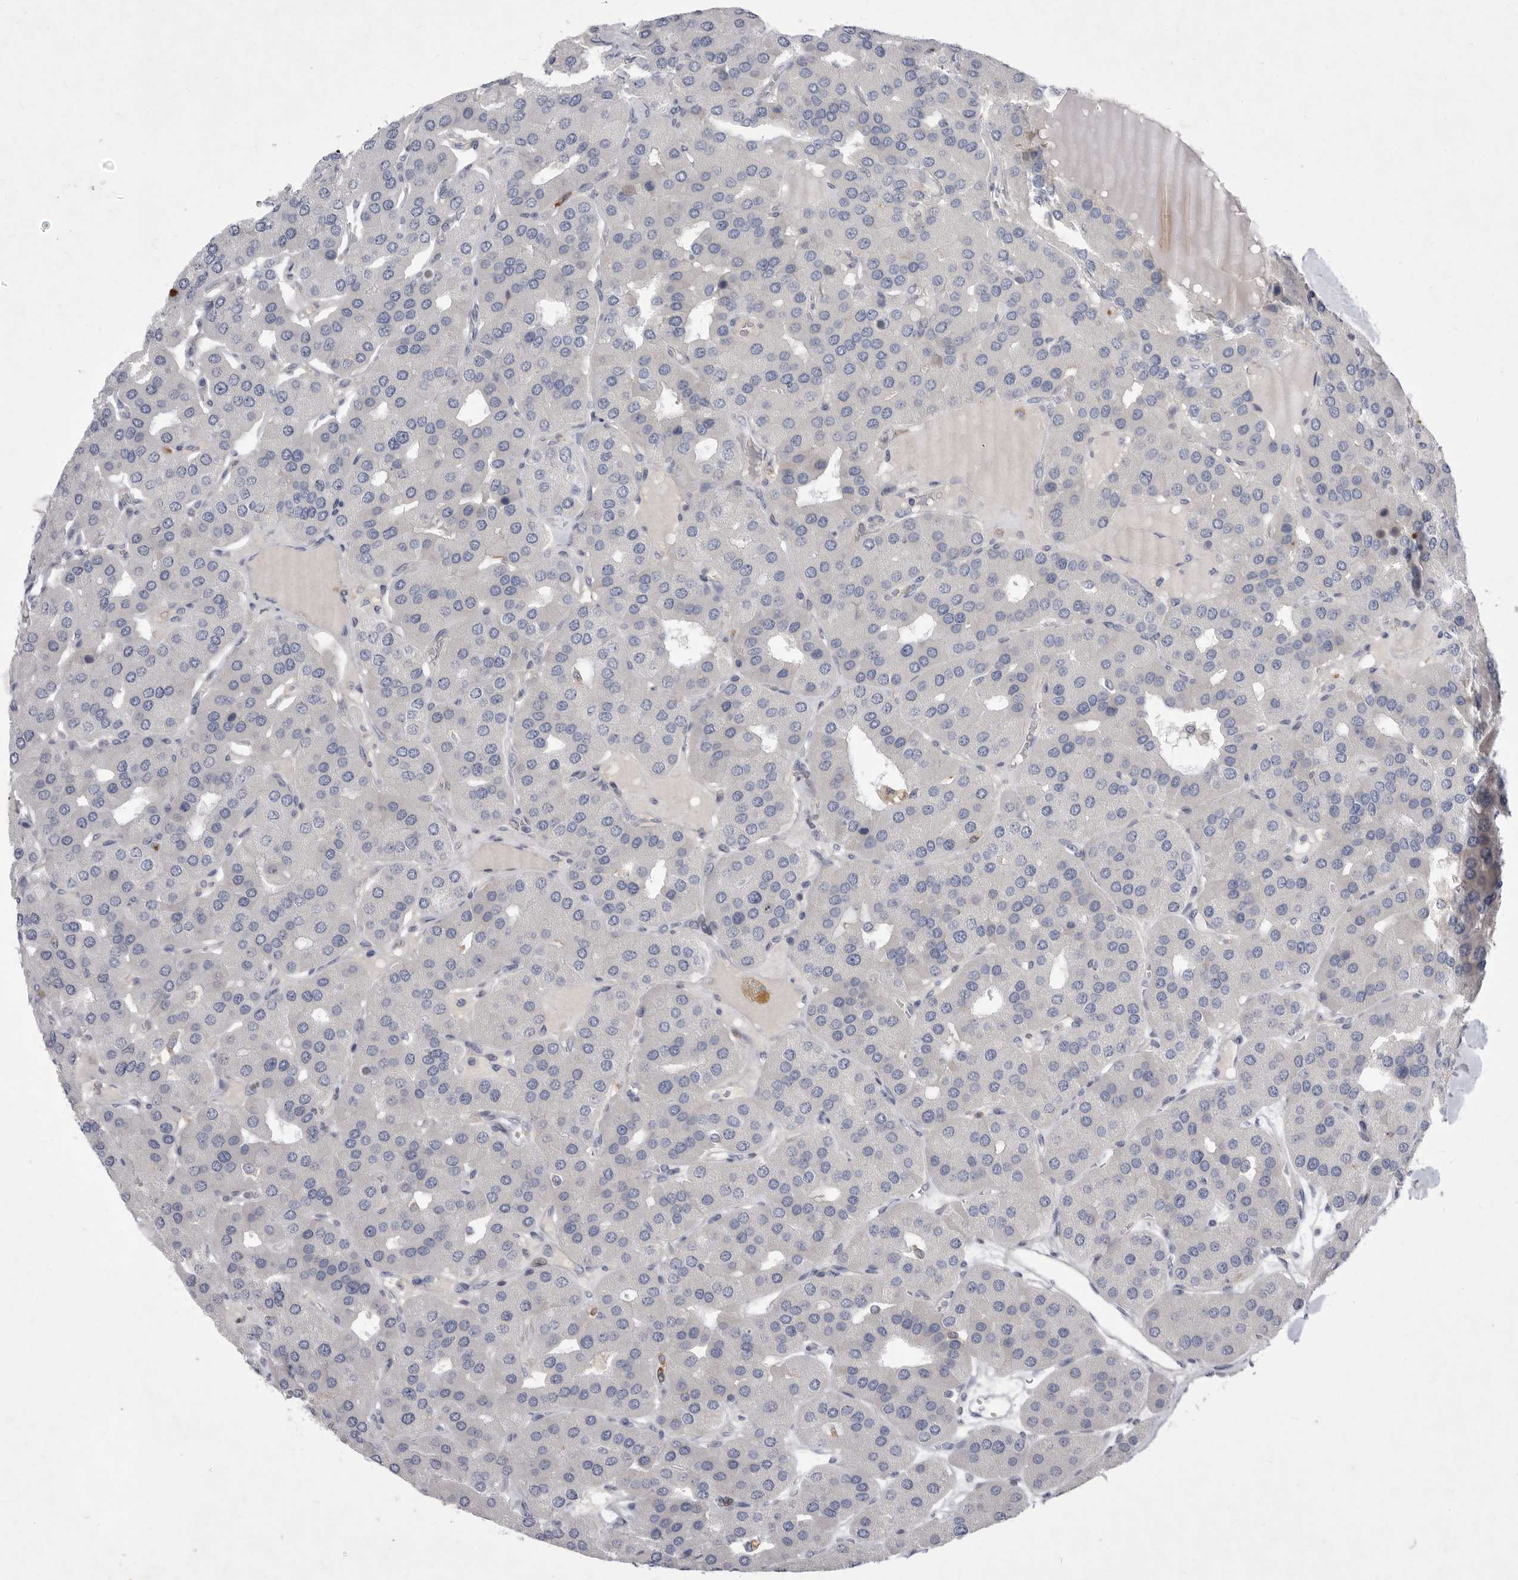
{"staining": {"intensity": "negative", "quantity": "none", "location": "none"}, "tissue": "parathyroid gland", "cell_type": "Glandular cells", "image_type": "normal", "snomed": [{"axis": "morphology", "description": "Normal tissue, NOS"}, {"axis": "morphology", "description": "Adenoma, NOS"}, {"axis": "topography", "description": "Parathyroid gland"}], "caption": "Glandular cells show no significant positivity in normal parathyroid gland.", "gene": "SIGLEC10", "patient": {"sex": "female", "age": 86}}